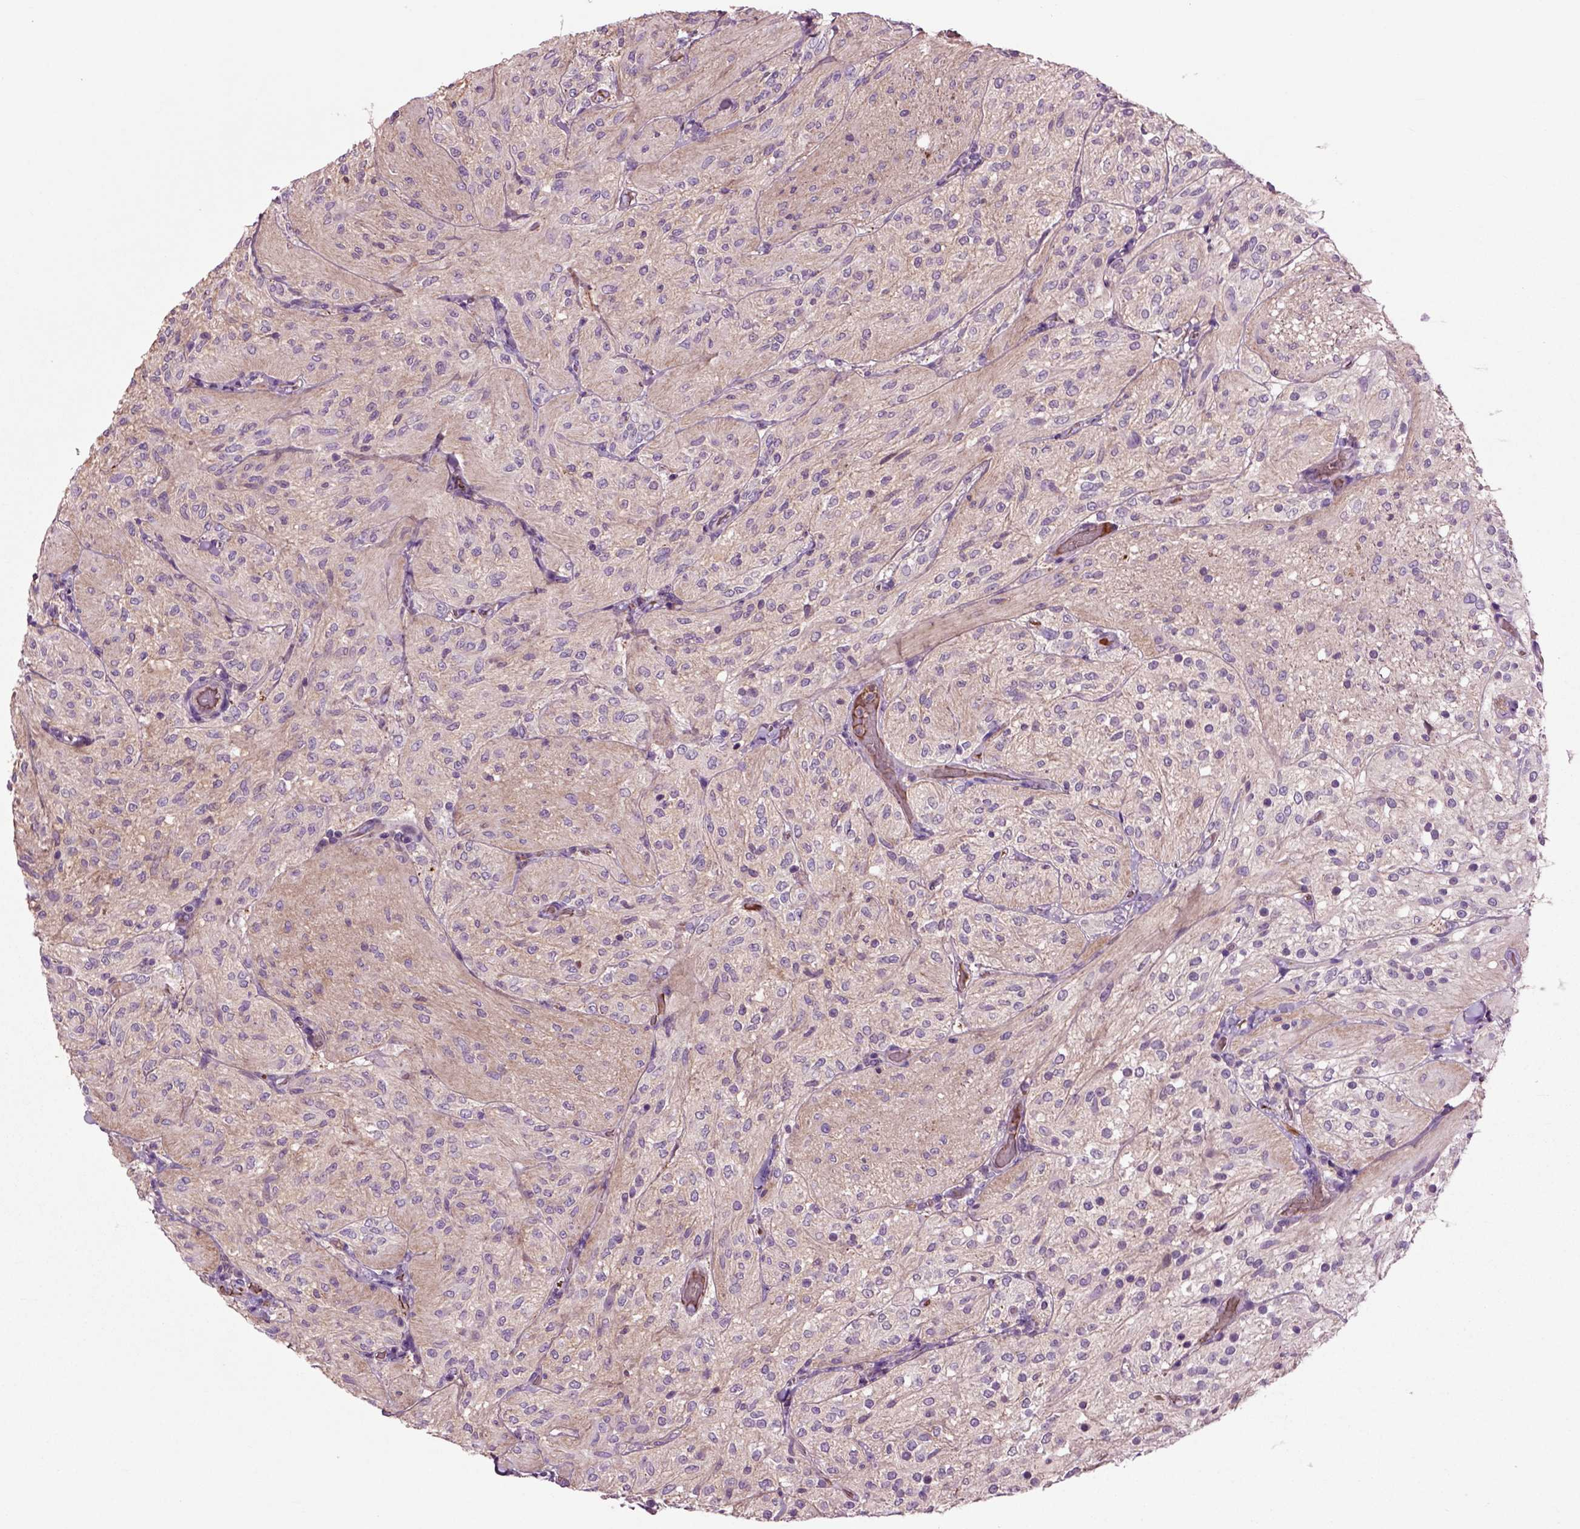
{"staining": {"intensity": "negative", "quantity": "none", "location": "none"}, "tissue": "glioma", "cell_type": "Tumor cells", "image_type": "cancer", "snomed": [{"axis": "morphology", "description": "Glioma, malignant, Low grade"}, {"axis": "topography", "description": "Brain"}], "caption": "Tumor cells are negative for protein expression in human malignant glioma (low-grade).", "gene": "SPON1", "patient": {"sex": "male", "age": 3}}